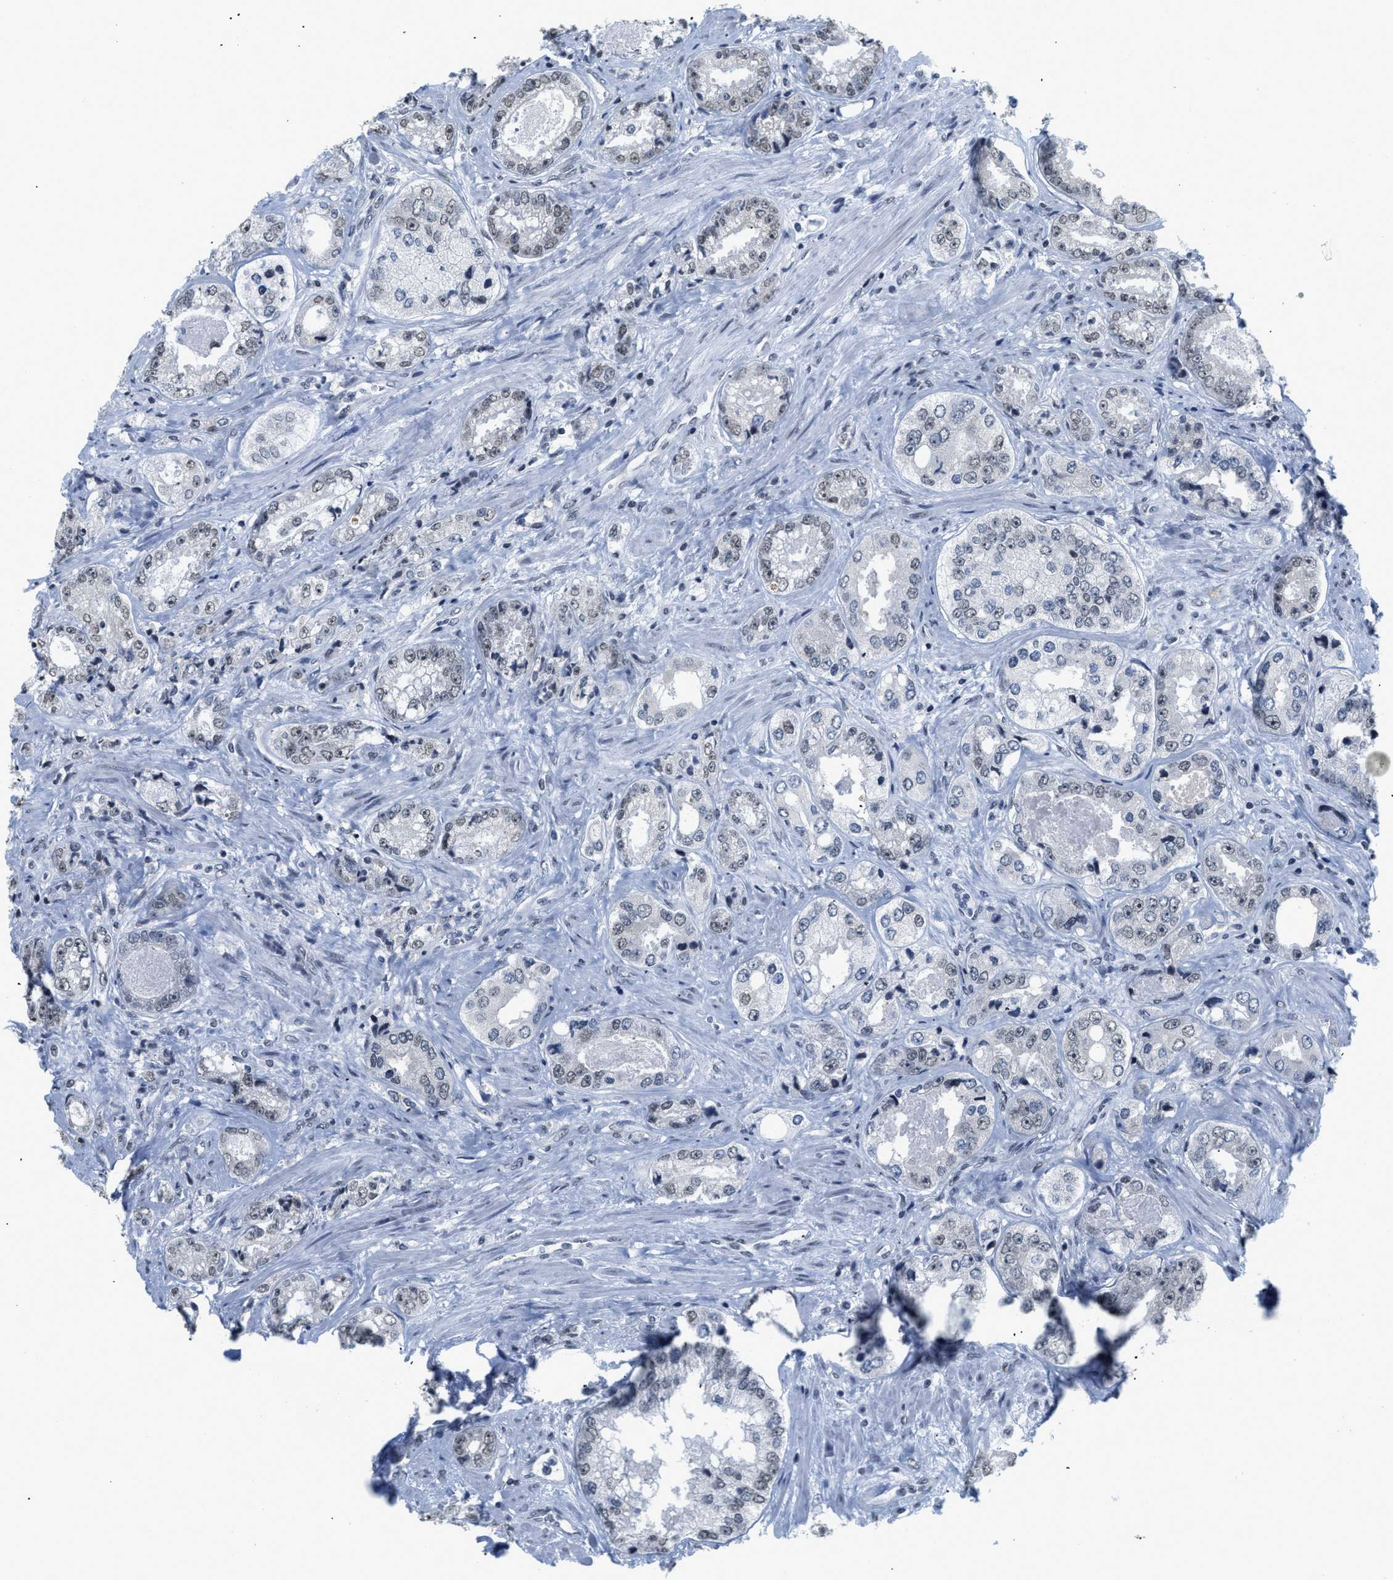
{"staining": {"intensity": "weak", "quantity": "<25%", "location": "nuclear"}, "tissue": "prostate cancer", "cell_type": "Tumor cells", "image_type": "cancer", "snomed": [{"axis": "morphology", "description": "Adenocarcinoma, High grade"}, {"axis": "topography", "description": "Prostate"}], "caption": "A micrograph of adenocarcinoma (high-grade) (prostate) stained for a protein reveals no brown staining in tumor cells.", "gene": "RAF1", "patient": {"sex": "male", "age": 61}}